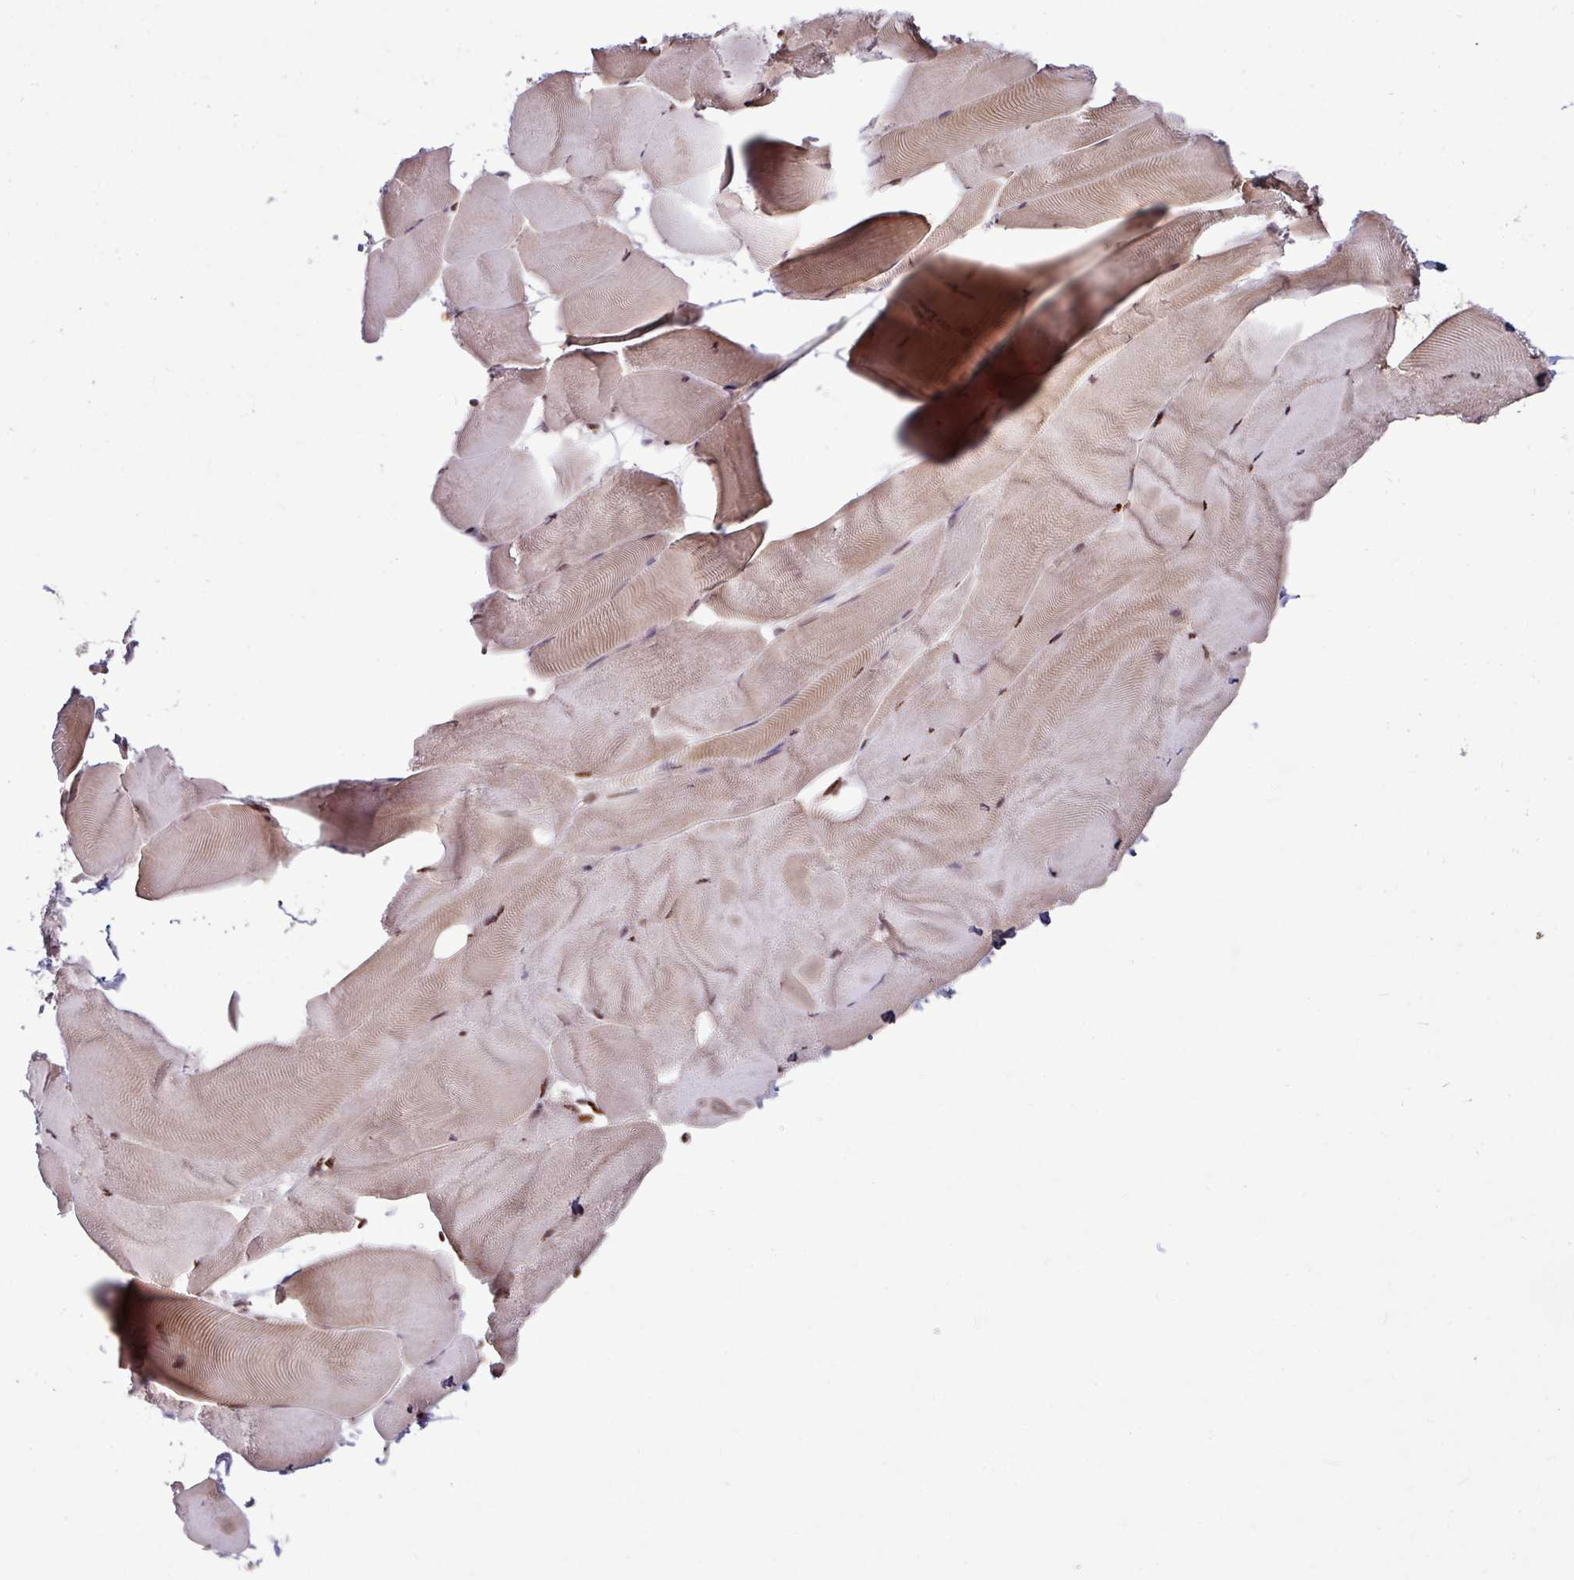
{"staining": {"intensity": "moderate", "quantity": "25%-75%", "location": "cytoplasmic/membranous,nuclear"}, "tissue": "skeletal muscle", "cell_type": "Myocytes", "image_type": "normal", "snomed": [{"axis": "morphology", "description": "Normal tissue, NOS"}, {"axis": "topography", "description": "Skeletal muscle"}], "caption": "About 25%-75% of myocytes in unremarkable skeletal muscle display moderate cytoplasmic/membranous,nuclear protein staining as visualized by brown immunohistochemical staining.", "gene": "TDG", "patient": {"sex": "female", "age": 64}}